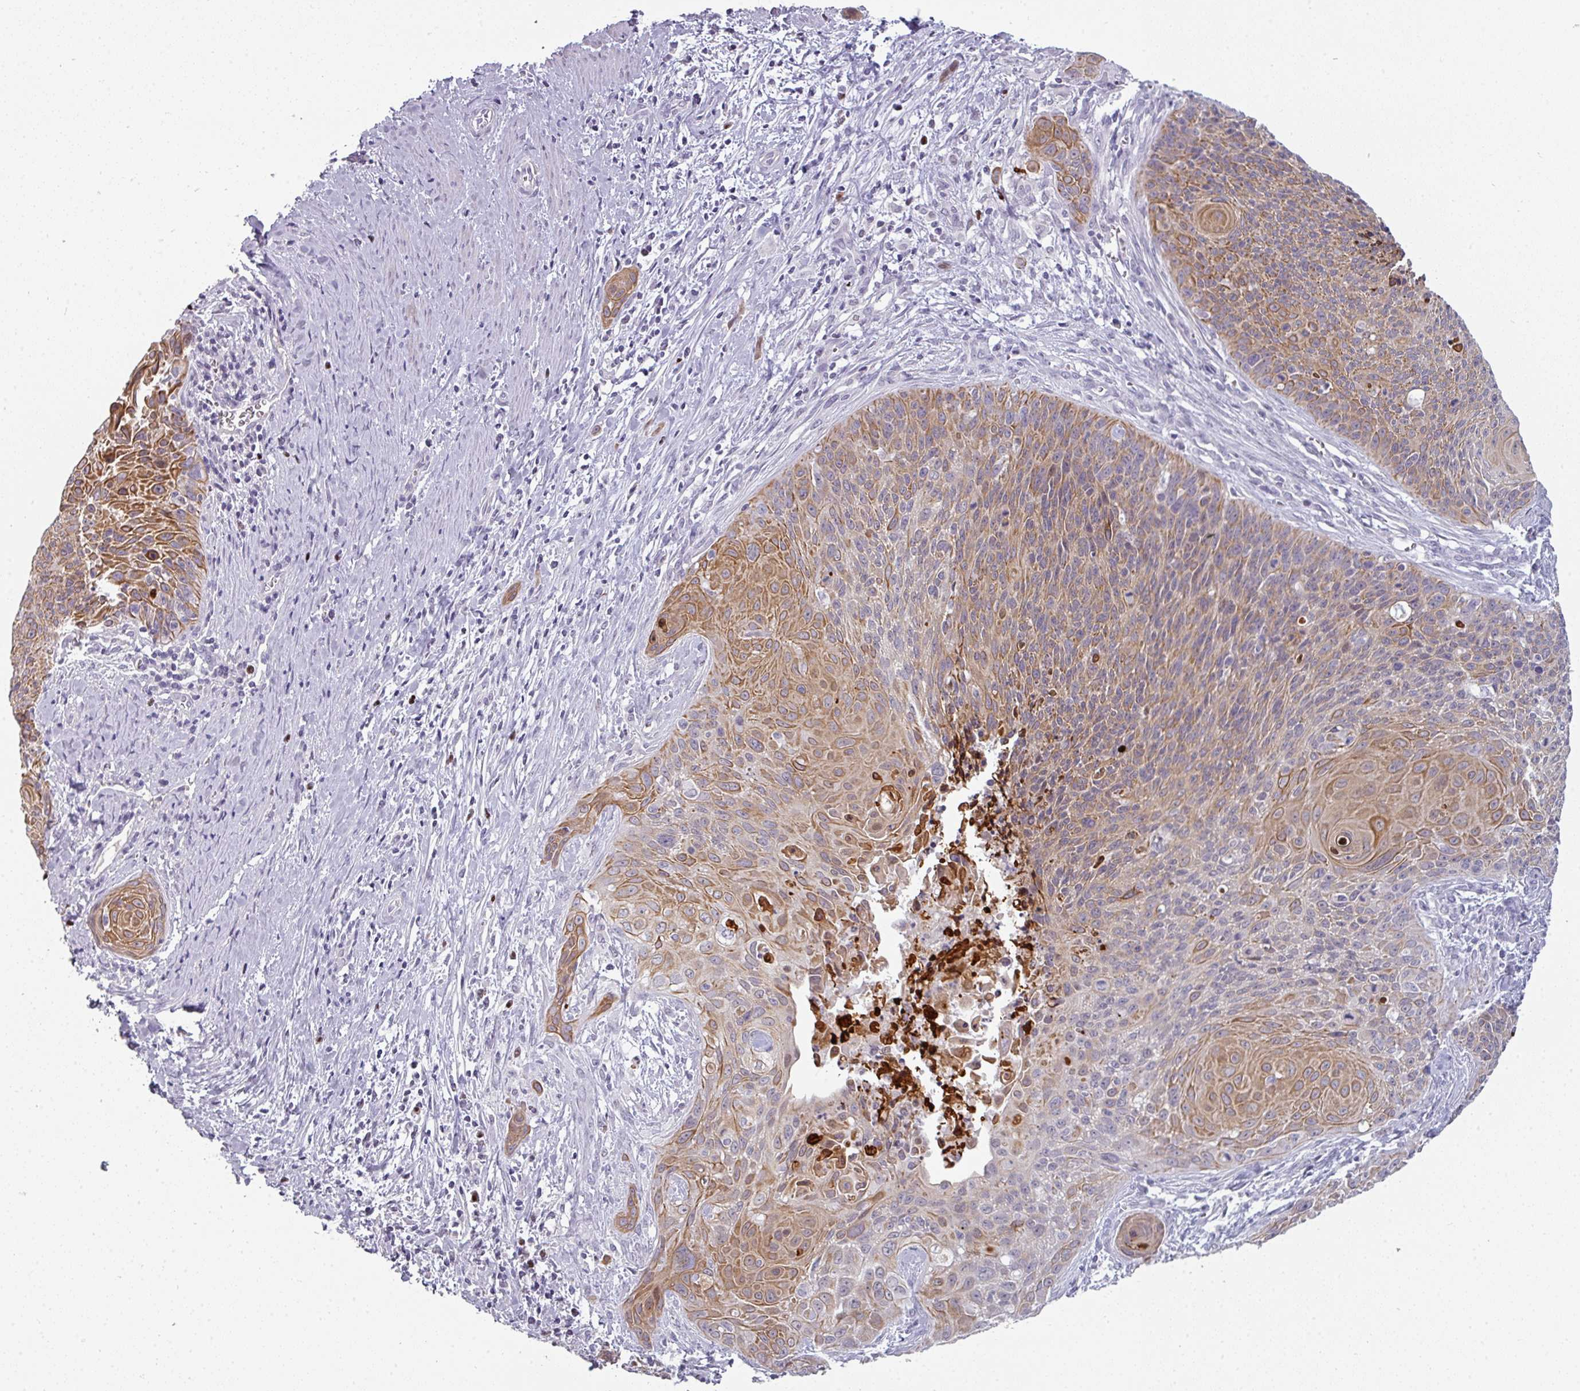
{"staining": {"intensity": "moderate", "quantity": ">75%", "location": "cytoplasmic/membranous"}, "tissue": "cervical cancer", "cell_type": "Tumor cells", "image_type": "cancer", "snomed": [{"axis": "morphology", "description": "Squamous cell carcinoma, NOS"}, {"axis": "topography", "description": "Cervix"}], "caption": "Immunohistochemistry of human cervical cancer (squamous cell carcinoma) shows medium levels of moderate cytoplasmic/membranous positivity in approximately >75% of tumor cells. (DAB IHC, brown staining for protein, blue staining for nuclei).", "gene": "GTF2H3", "patient": {"sex": "female", "age": 55}}